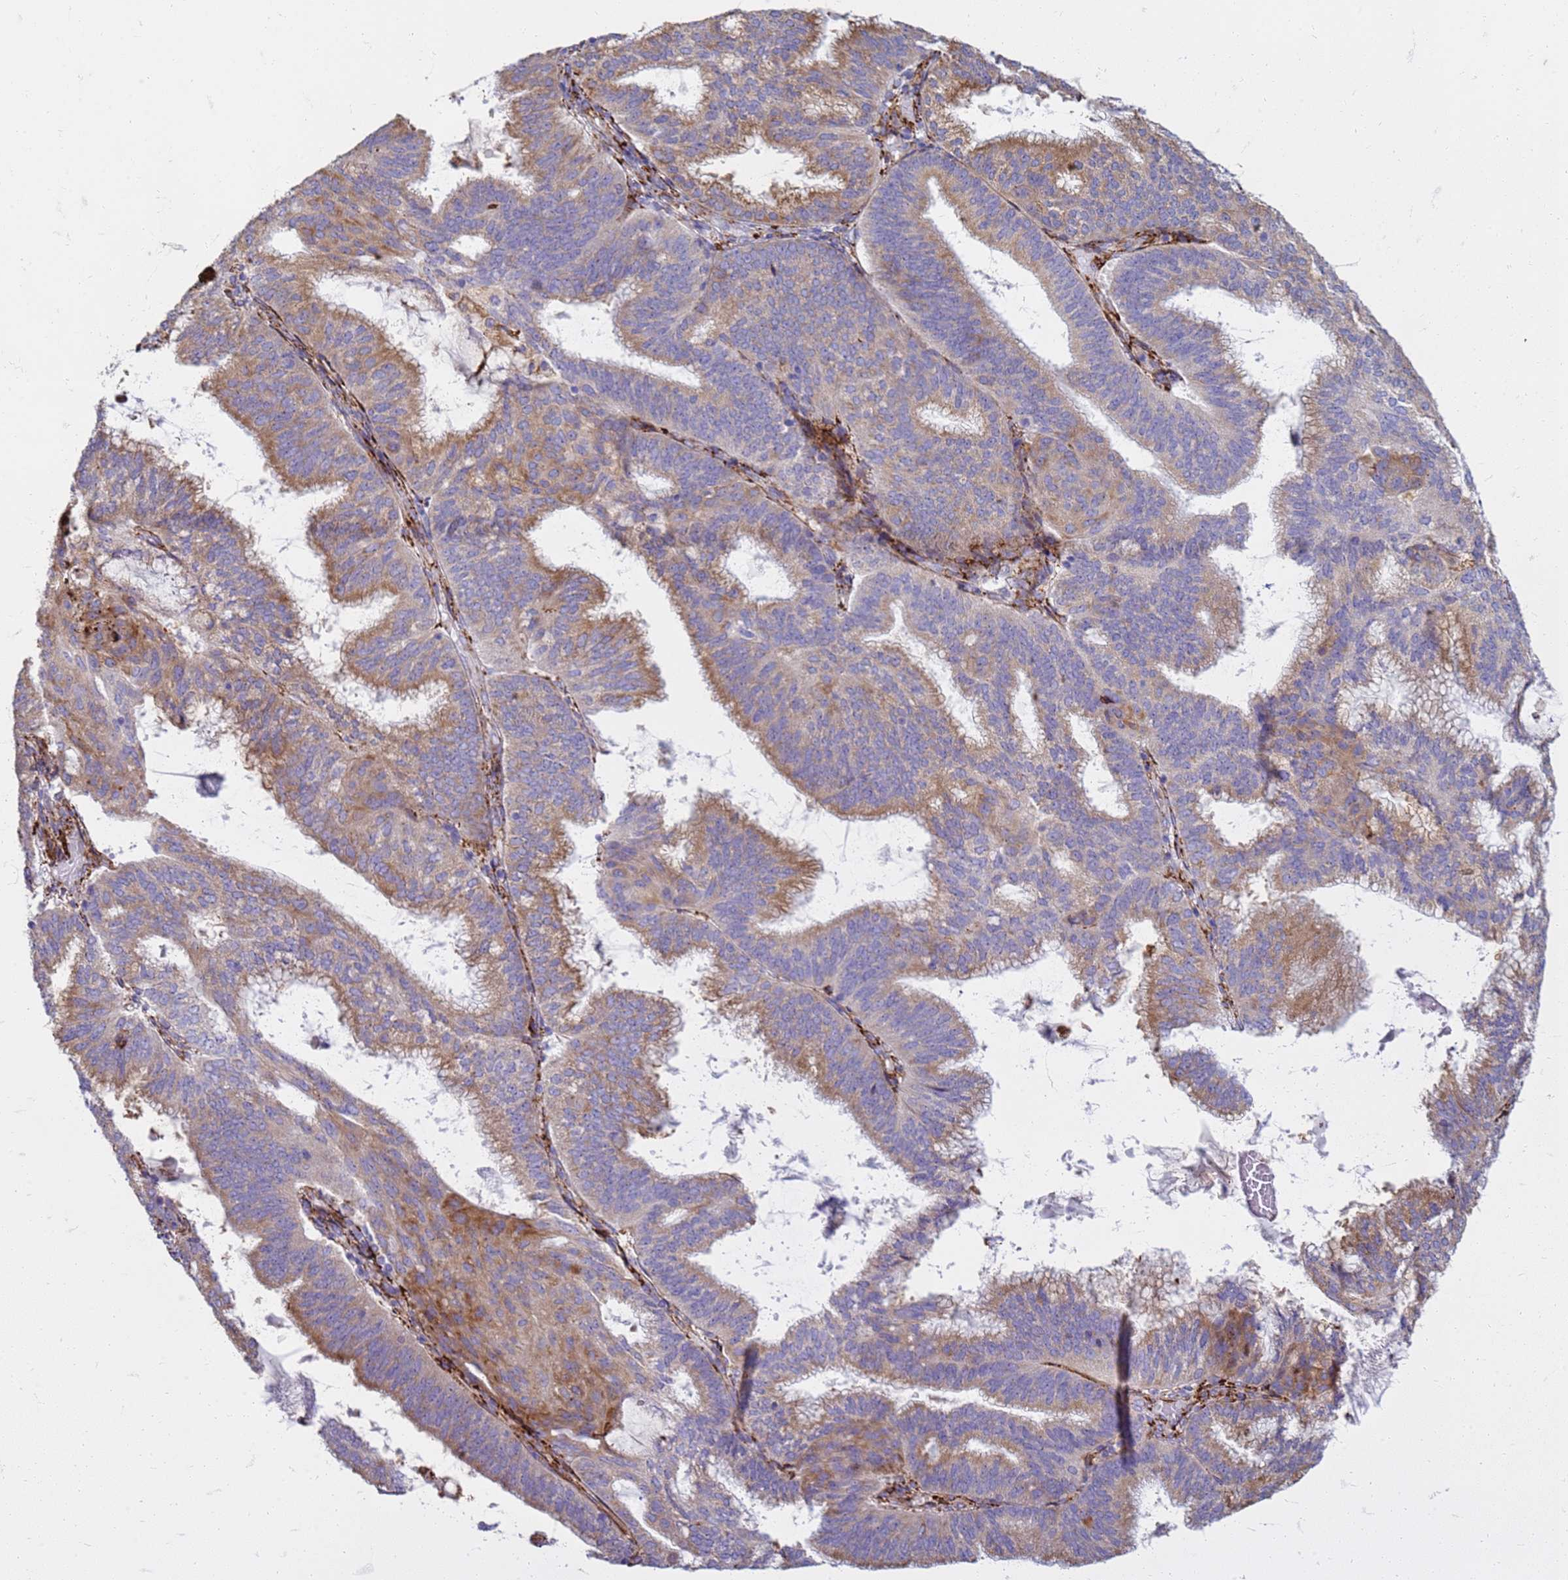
{"staining": {"intensity": "moderate", "quantity": "25%-75%", "location": "cytoplasmic/membranous"}, "tissue": "endometrial cancer", "cell_type": "Tumor cells", "image_type": "cancer", "snomed": [{"axis": "morphology", "description": "Adenocarcinoma, NOS"}, {"axis": "topography", "description": "Endometrium"}], "caption": "The immunohistochemical stain labels moderate cytoplasmic/membranous expression in tumor cells of adenocarcinoma (endometrial) tissue.", "gene": "PDK3", "patient": {"sex": "female", "age": 49}}